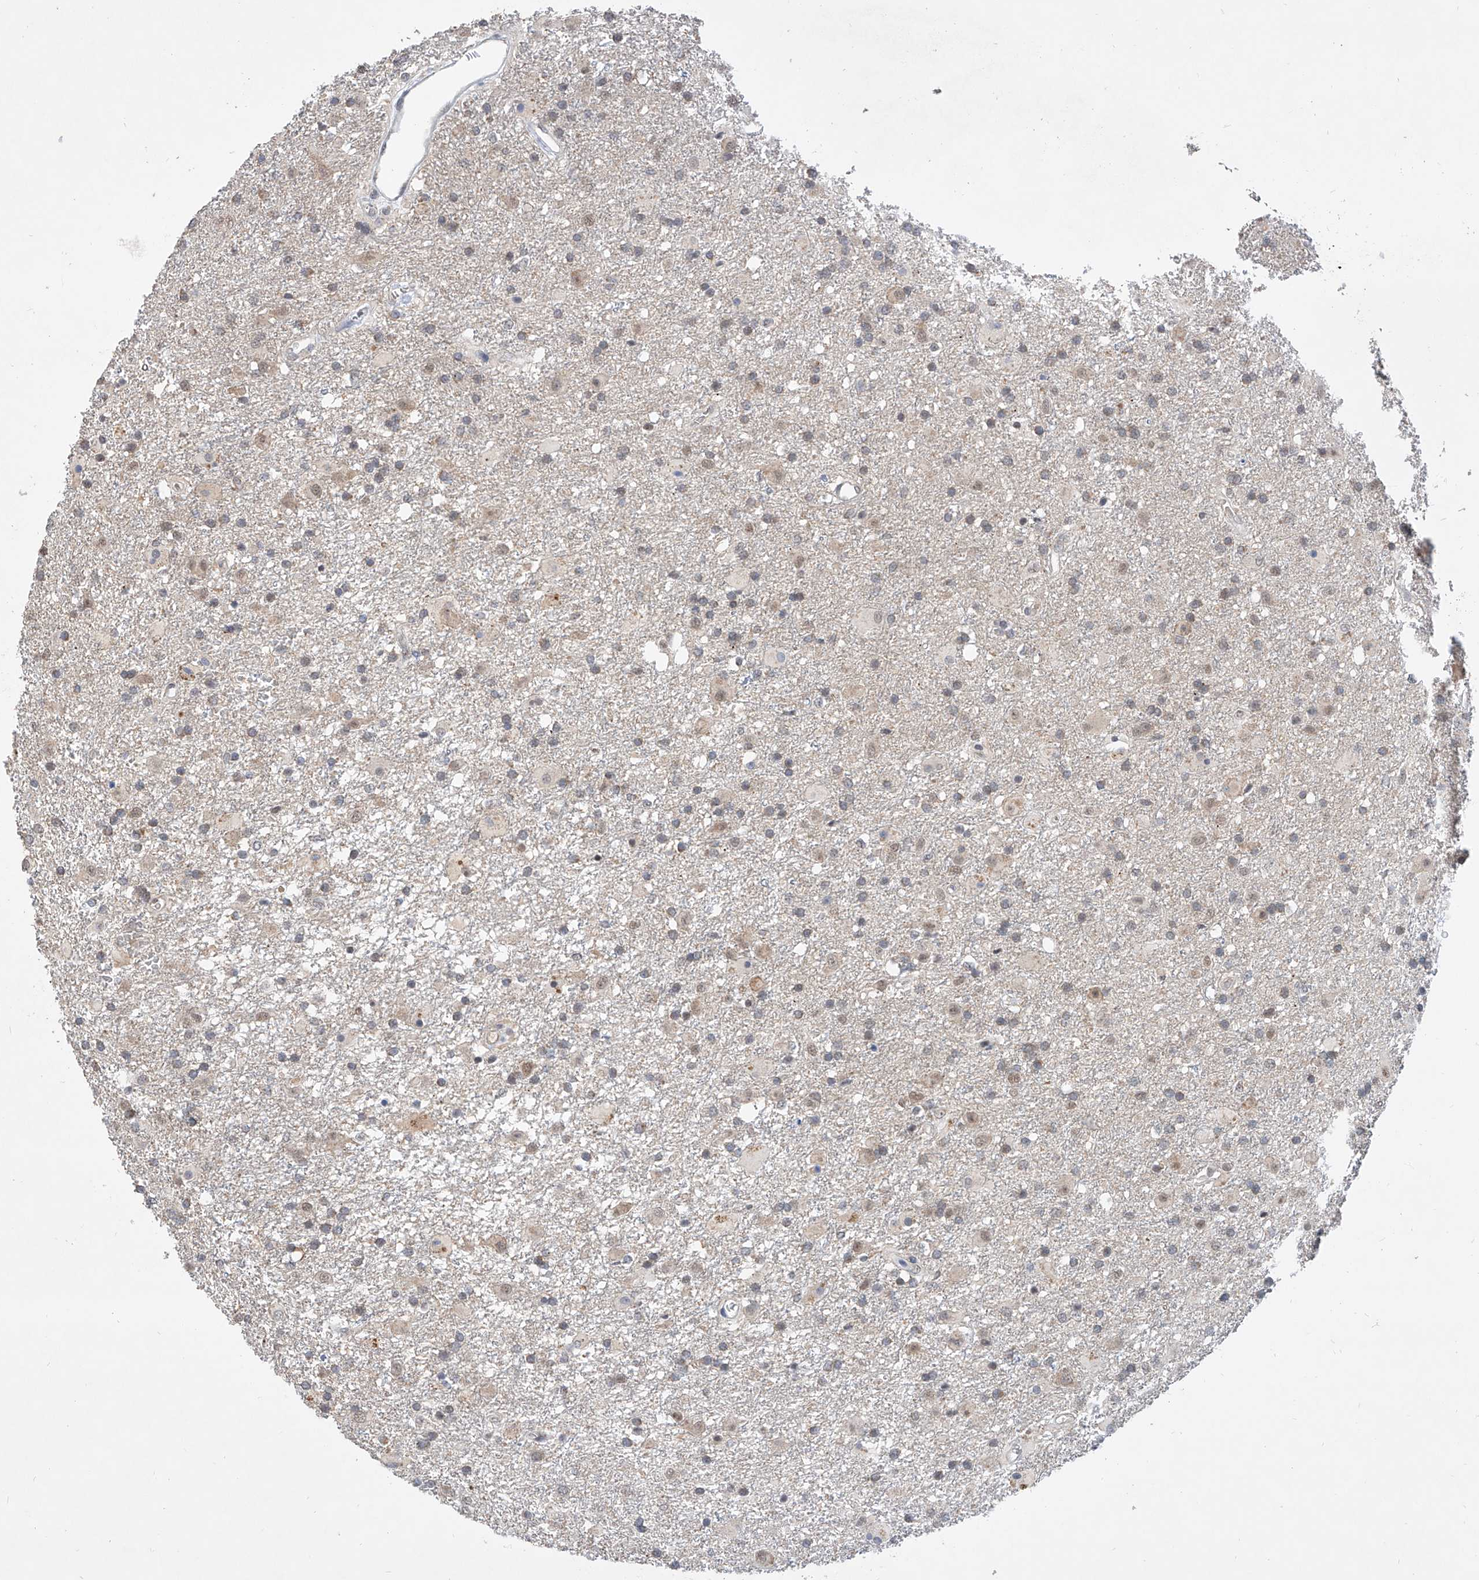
{"staining": {"intensity": "negative", "quantity": "none", "location": "none"}, "tissue": "glioma", "cell_type": "Tumor cells", "image_type": "cancer", "snomed": [{"axis": "morphology", "description": "Glioma, malignant, Low grade"}, {"axis": "topography", "description": "Brain"}], "caption": "This is an IHC photomicrograph of human glioma. There is no staining in tumor cells.", "gene": "CARMIL3", "patient": {"sex": "male", "age": 65}}